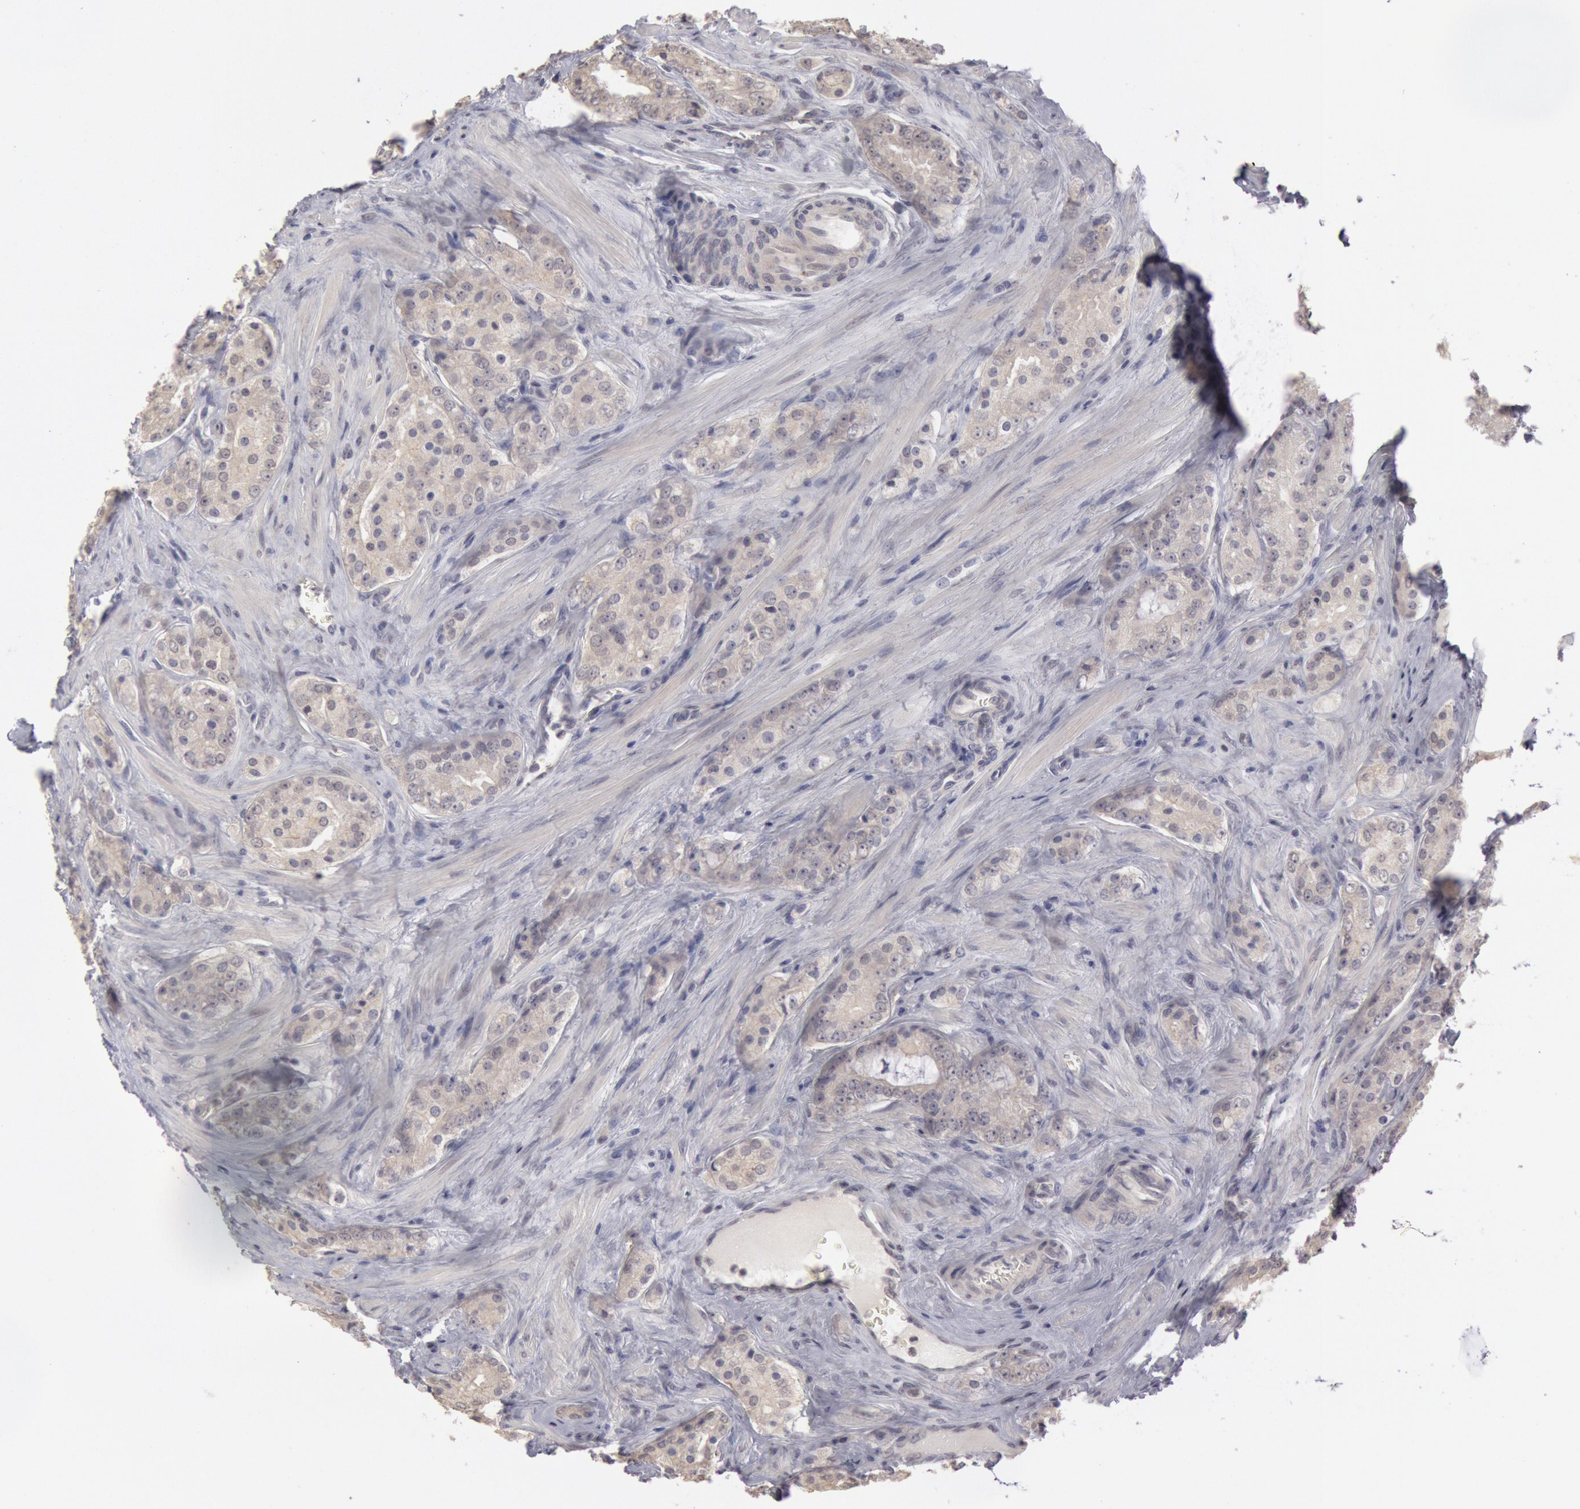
{"staining": {"intensity": "negative", "quantity": "none", "location": "none"}, "tissue": "prostate cancer", "cell_type": "Tumor cells", "image_type": "cancer", "snomed": [{"axis": "morphology", "description": "Adenocarcinoma, Medium grade"}, {"axis": "topography", "description": "Prostate"}], "caption": "An immunohistochemistry (IHC) micrograph of prostate adenocarcinoma (medium-grade) is shown. There is no staining in tumor cells of prostate adenocarcinoma (medium-grade).", "gene": "RIMBP3C", "patient": {"sex": "male", "age": 60}}